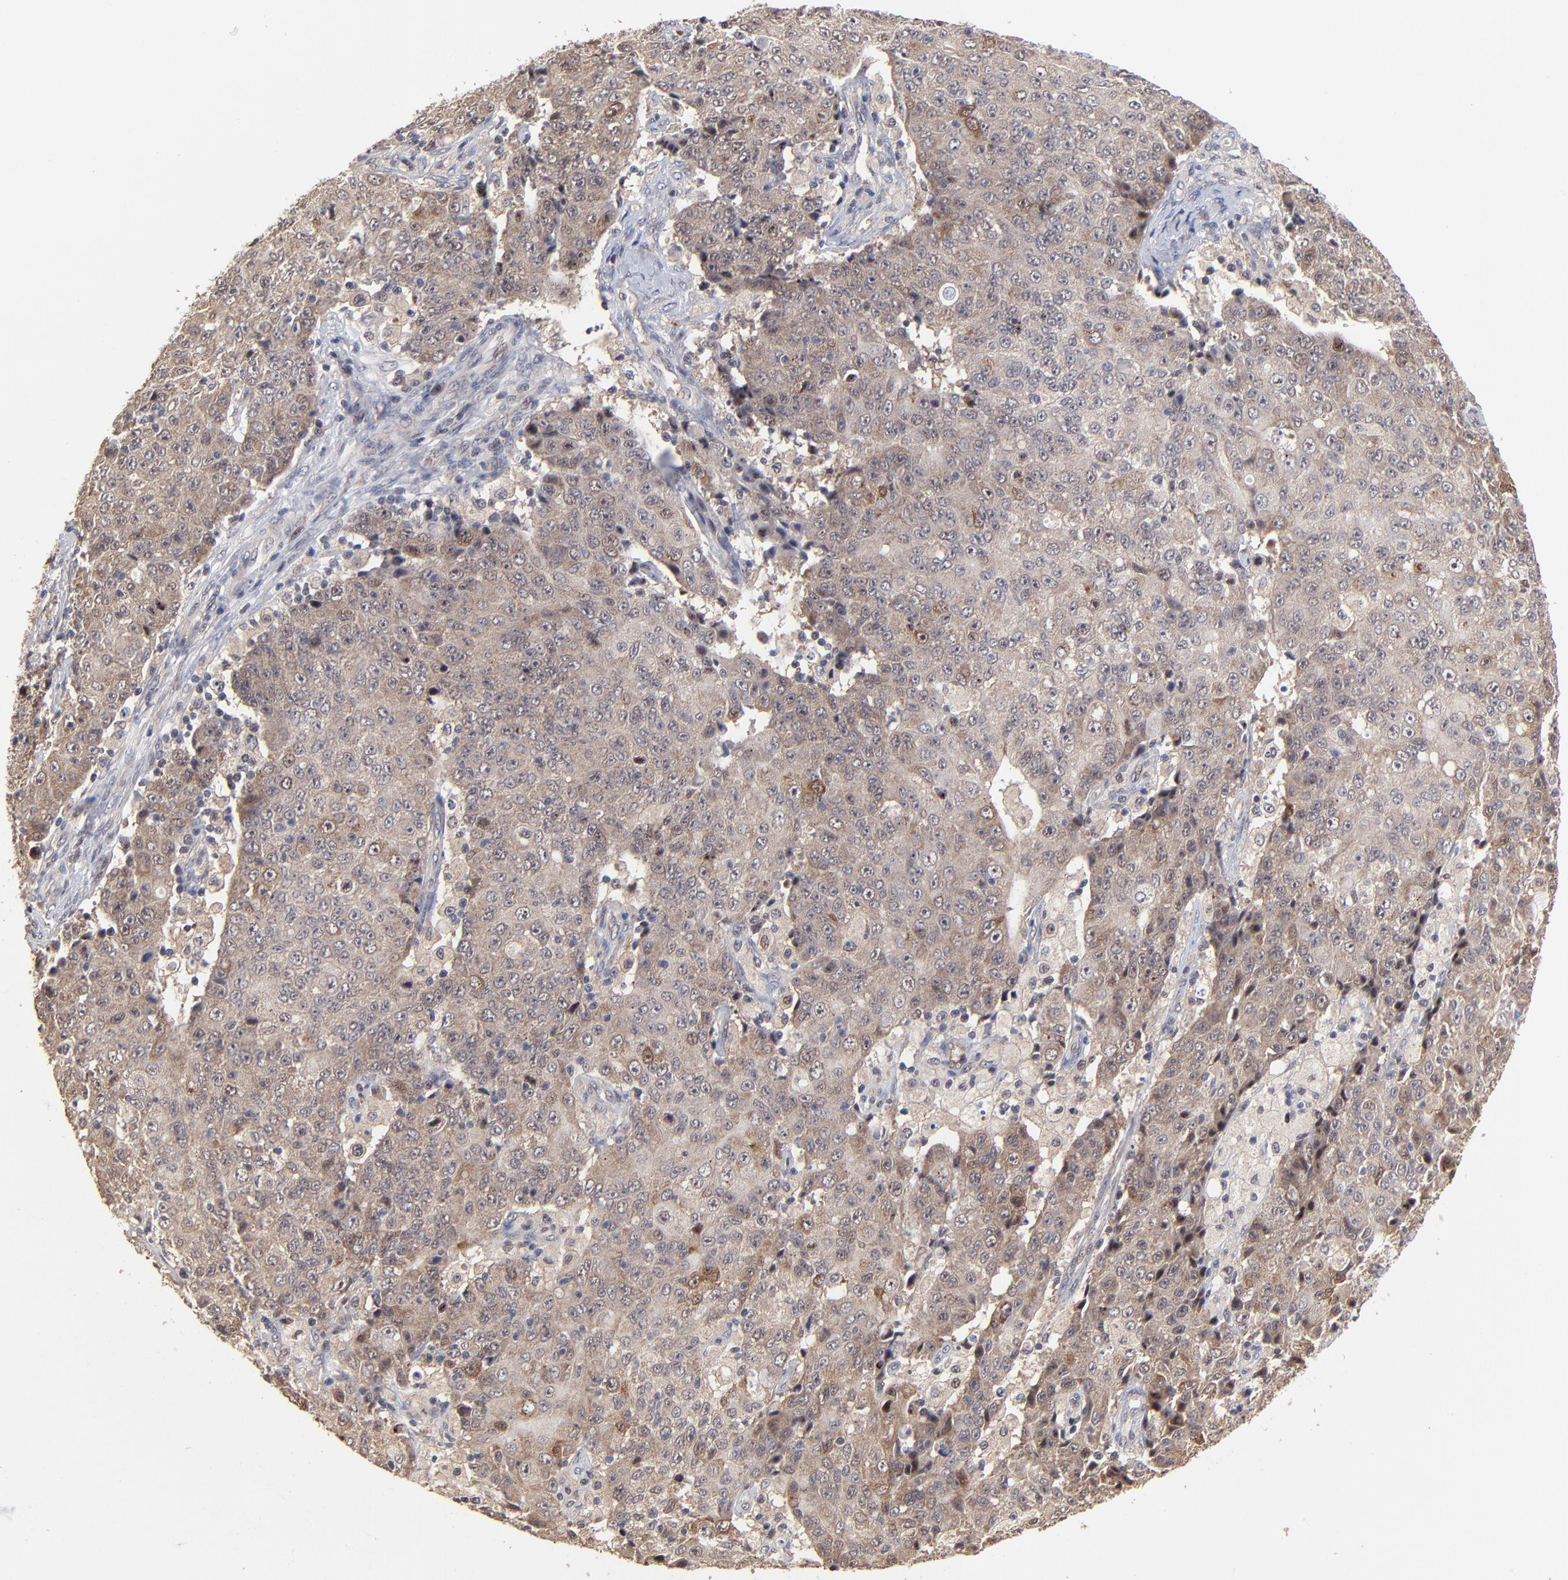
{"staining": {"intensity": "moderate", "quantity": ">75%", "location": "cytoplasmic/membranous"}, "tissue": "ovarian cancer", "cell_type": "Tumor cells", "image_type": "cancer", "snomed": [{"axis": "morphology", "description": "Carcinoma, endometroid"}, {"axis": "topography", "description": "Ovary"}], "caption": "DAB immunohistochemical staining of human endometroid carcinoma (ovarian) shows moderate cytoplasmic/membranous protein expression in about >75% of tumor cells. (Stains: DAB (3,3'-diaminobenzidine) in brown, nuclei in blue, Microscopy: brightfield microscopy at high magnification).", "gene": "FRMD8", "patient": {"sex": "female", "age": 42}}